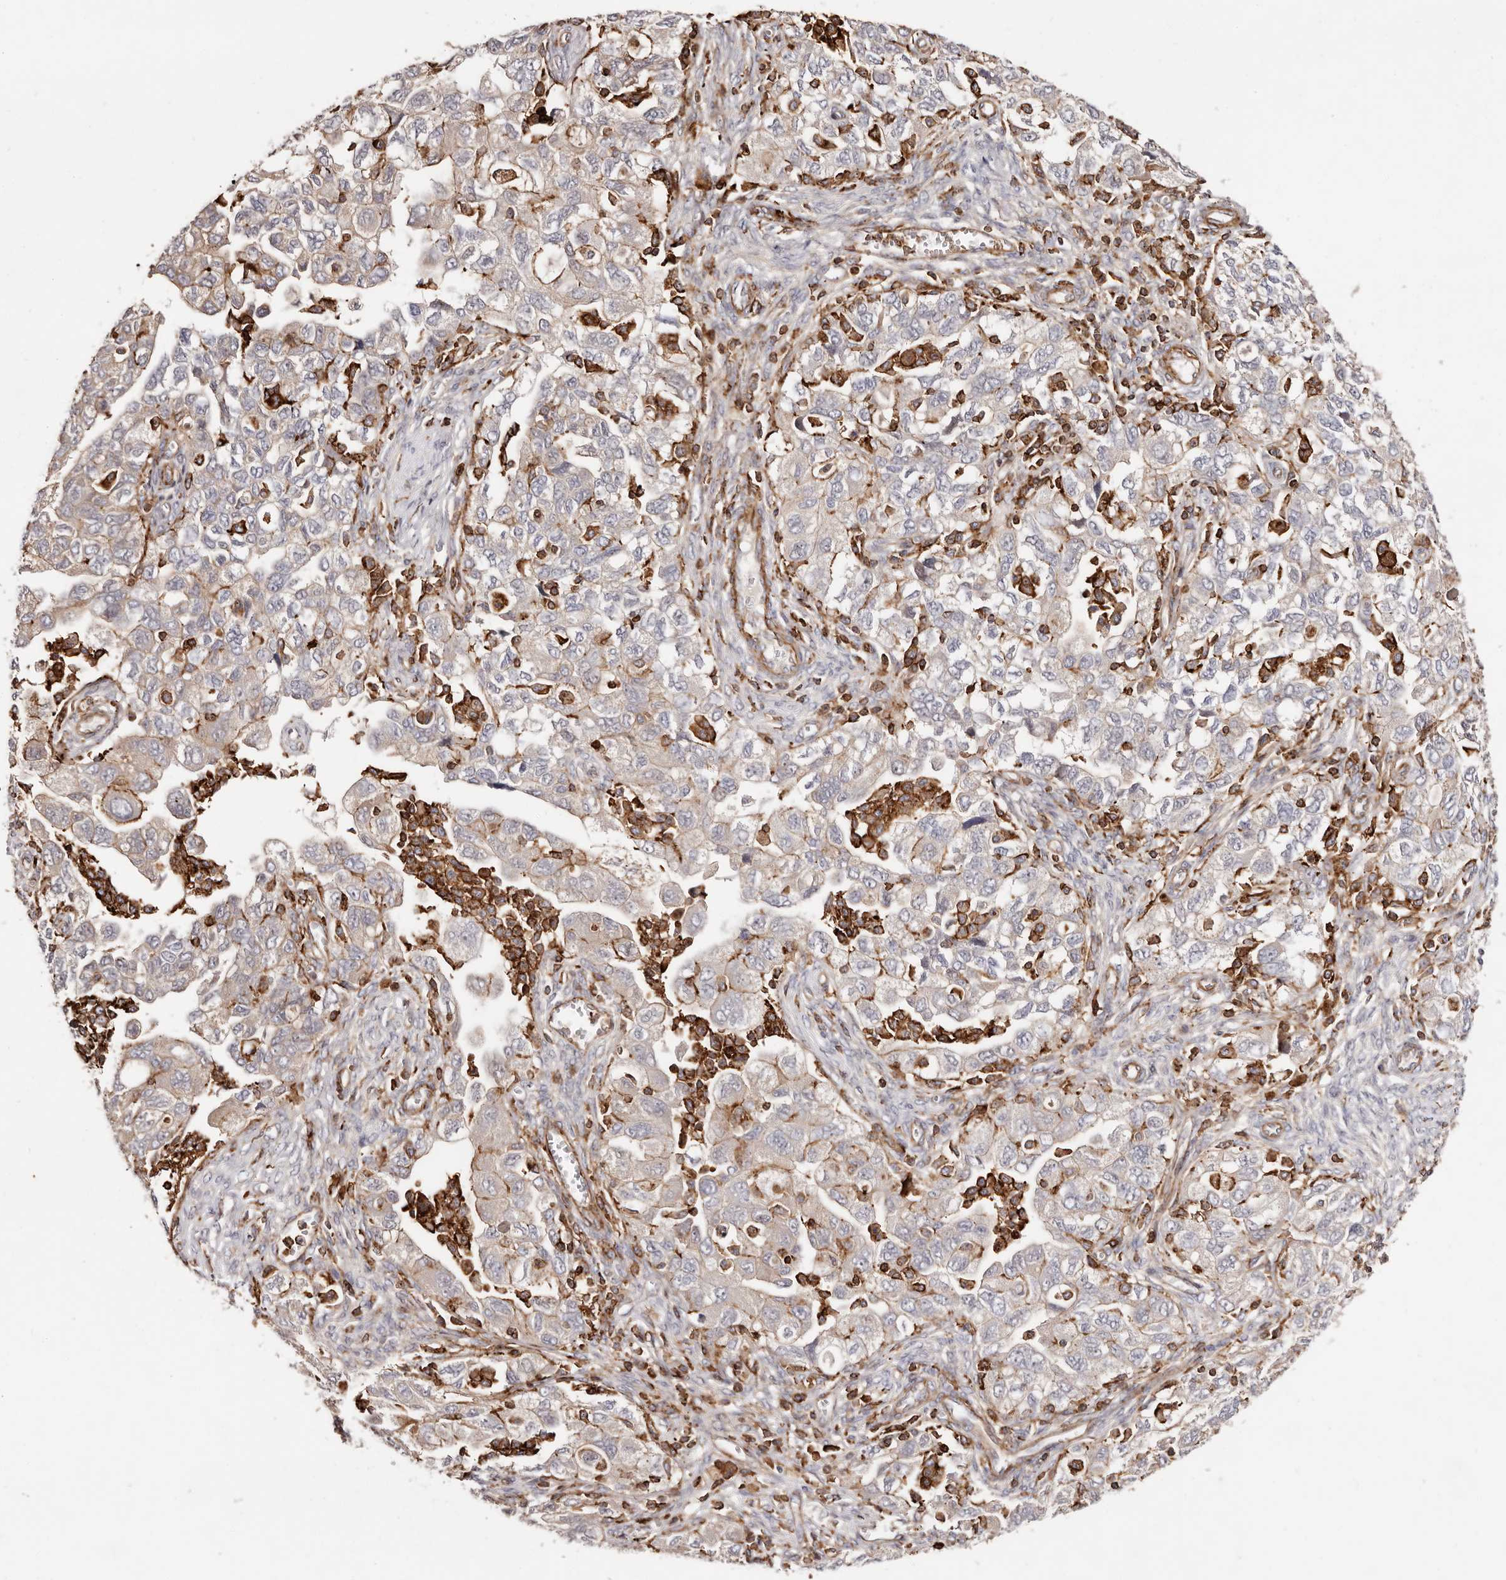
{"staining": {"intensity": "weak", "quantity": "<25%", "location": "cytoplasmic/membranous"}, "tissue": "ovarian cancer", "cell_type": "Tumor cells", "image_type": "cancer", "snomed": [{"axis": "morphology", "description": "Carcinoma, NOS"}, {"axis": "morphology", "description": "Cystadenocarcinoma, serous, NOS"}, {"axis": "topography", "description": "Ovary"}], "caption": "Immunohistochemistry (IHC) histopathology image of ovarian cancer (carcinoma) stained for a protein (brown), which demonstrates no expression in tumor cells.", "gene": "PTPN22", "patient": {"sex": "female", "age": 69}}